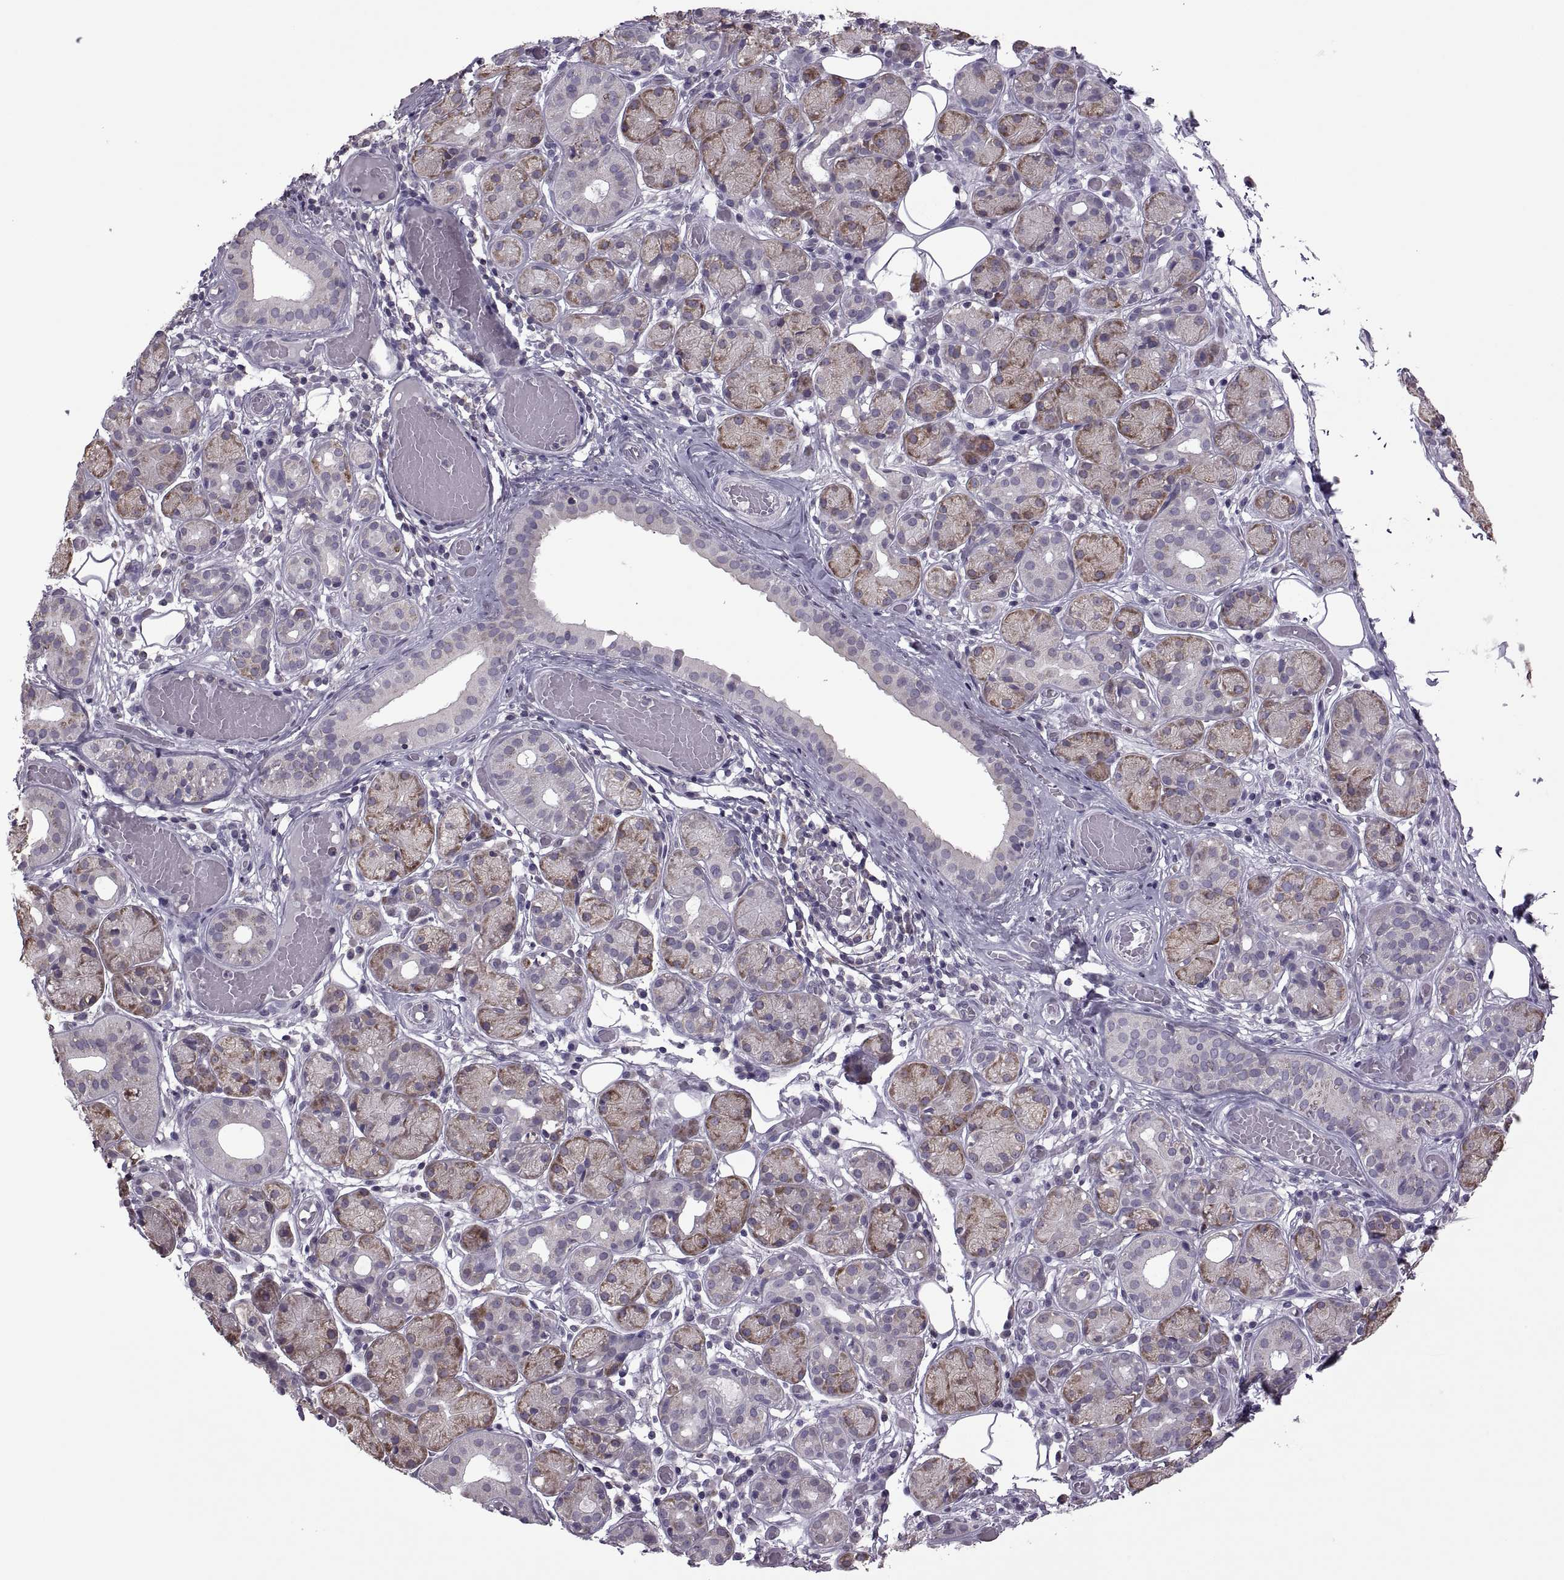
{"staining": {"intensity": "moderate", "quantity": "25%-75%", "location": "cytoplasmic/membranous"}, "tissue": "salivary gland", "cell_type": "Glandular cells", "image_type": "normal", "snomed": [{"axis": "morphology", "description": "Normal tissue, NOS"}, {"axis": "topography", "description": "Salivary gland"}, {"axis": "topography", "description": "Peripheral nerve tissue"}], "caption": "Protein analysis of unremarkable salivary gland reveals moderate cytoplasmic/membranous staining in about 25%-75% of glandular cells. The staining was performed using DAB (3,3'-diaminobenzidine) to visualize the protein expression in brown, while the nuclei were stained in blue with hematoxylin (Magnification: 20x).", "gene": "PABPC1", "patient": {"sex": "male", "age": 71}}